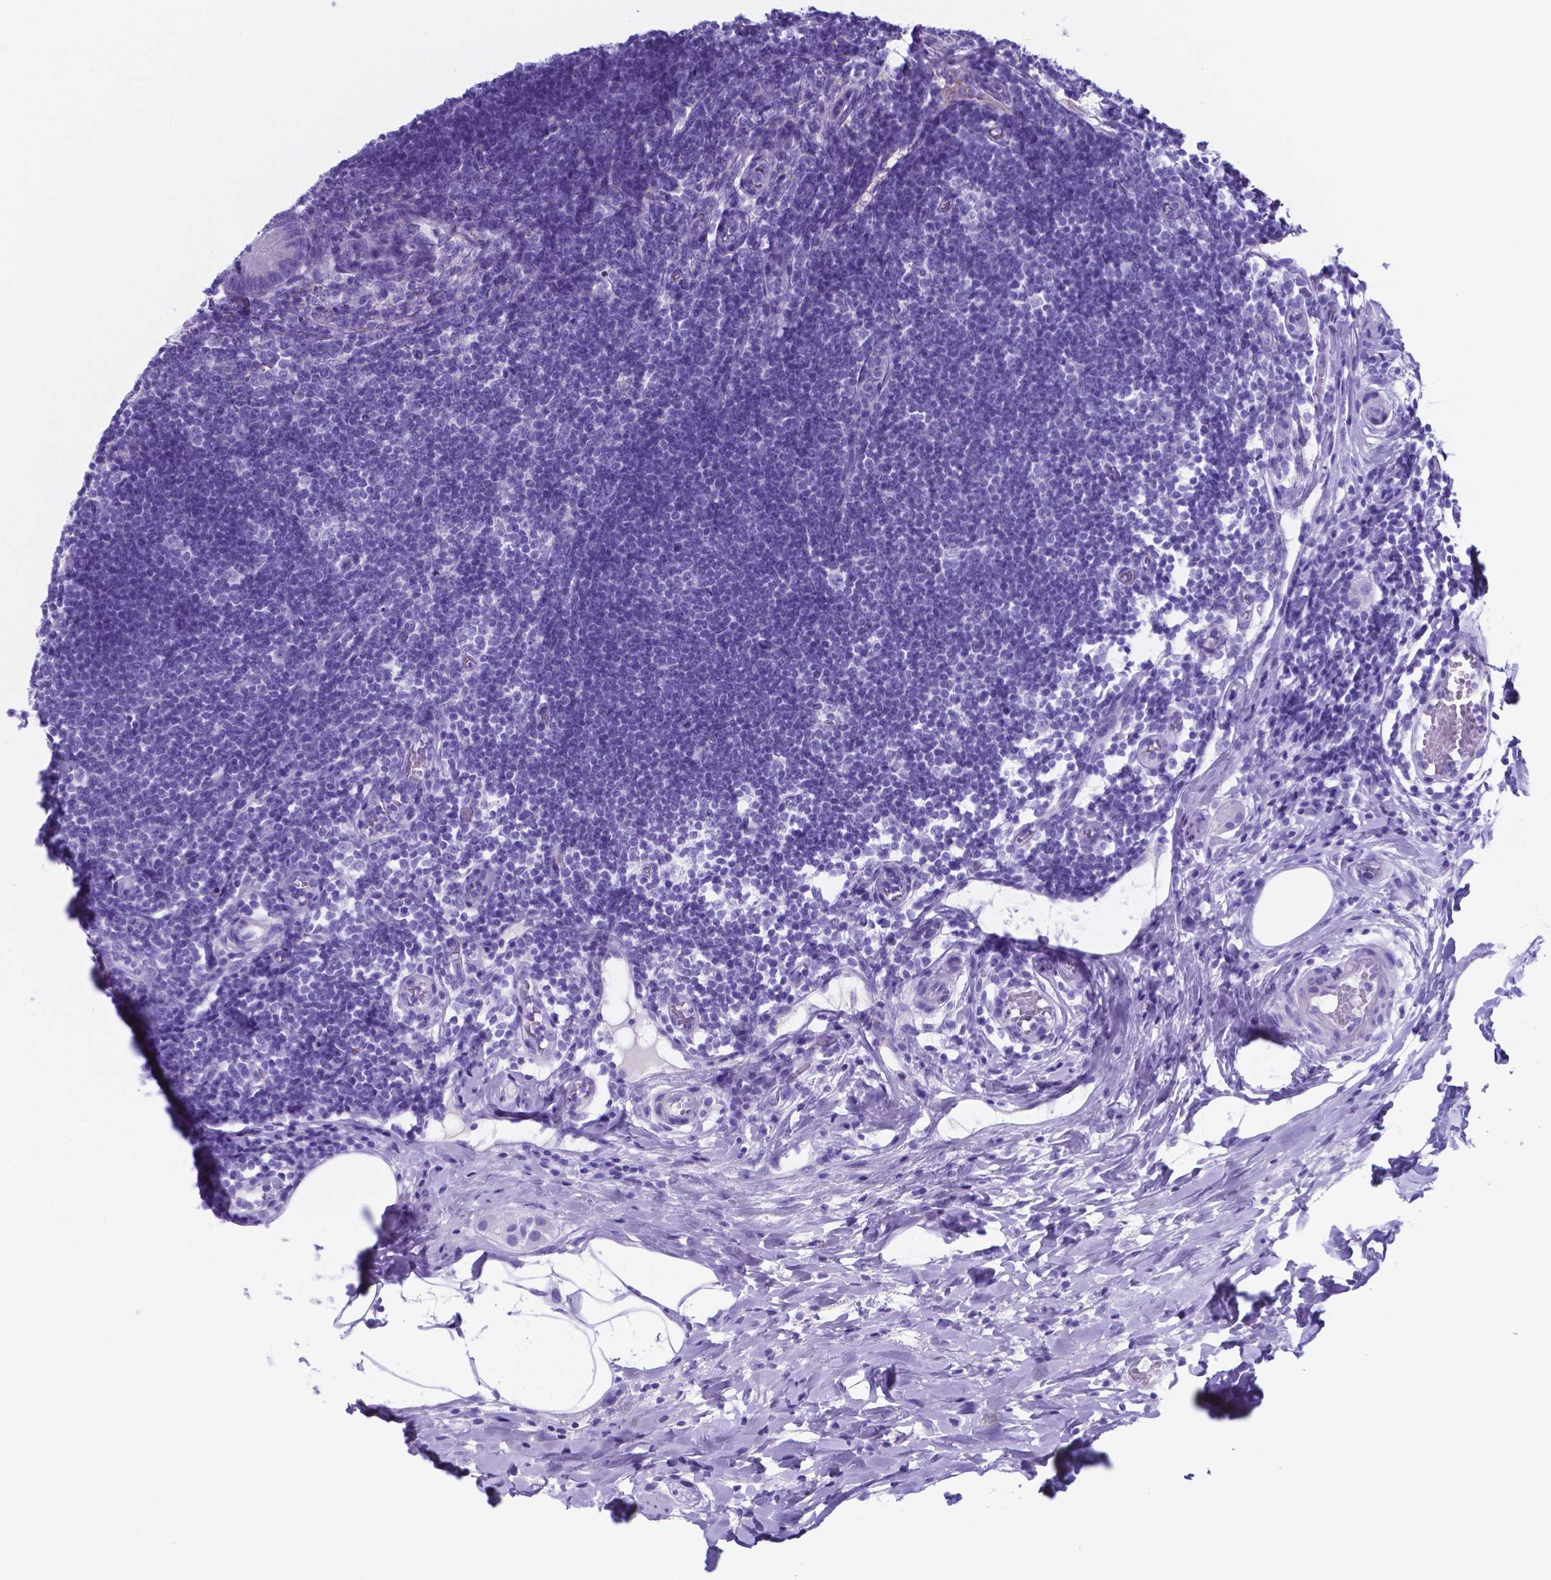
{"staining": {"intensity": "negative", "quantity": "none", "location": "none"}, "tissue": "appendix", "cell_type": "Glandular cells", "image_type": "normal", "snomed": [{"axis": "morphology", "description": "Normal tissue, NOS"}, {"axis": "morphology", "description": "Inflammation, NOS"}, {"axis": "topography", "description": "Appendix"}], "caption": "This is a histopathology image of IHC staining of normal appendix, which shows no expression in glandular cells. Brightfield microscopy of immunohistochemistry stained with DAB (3,3'-diaminobenzidine) (brown) and hematoxylin (blue), captured at high magnification.", "gene": "DNAAF8", "patient": {"sex": "male", "age": 16}}